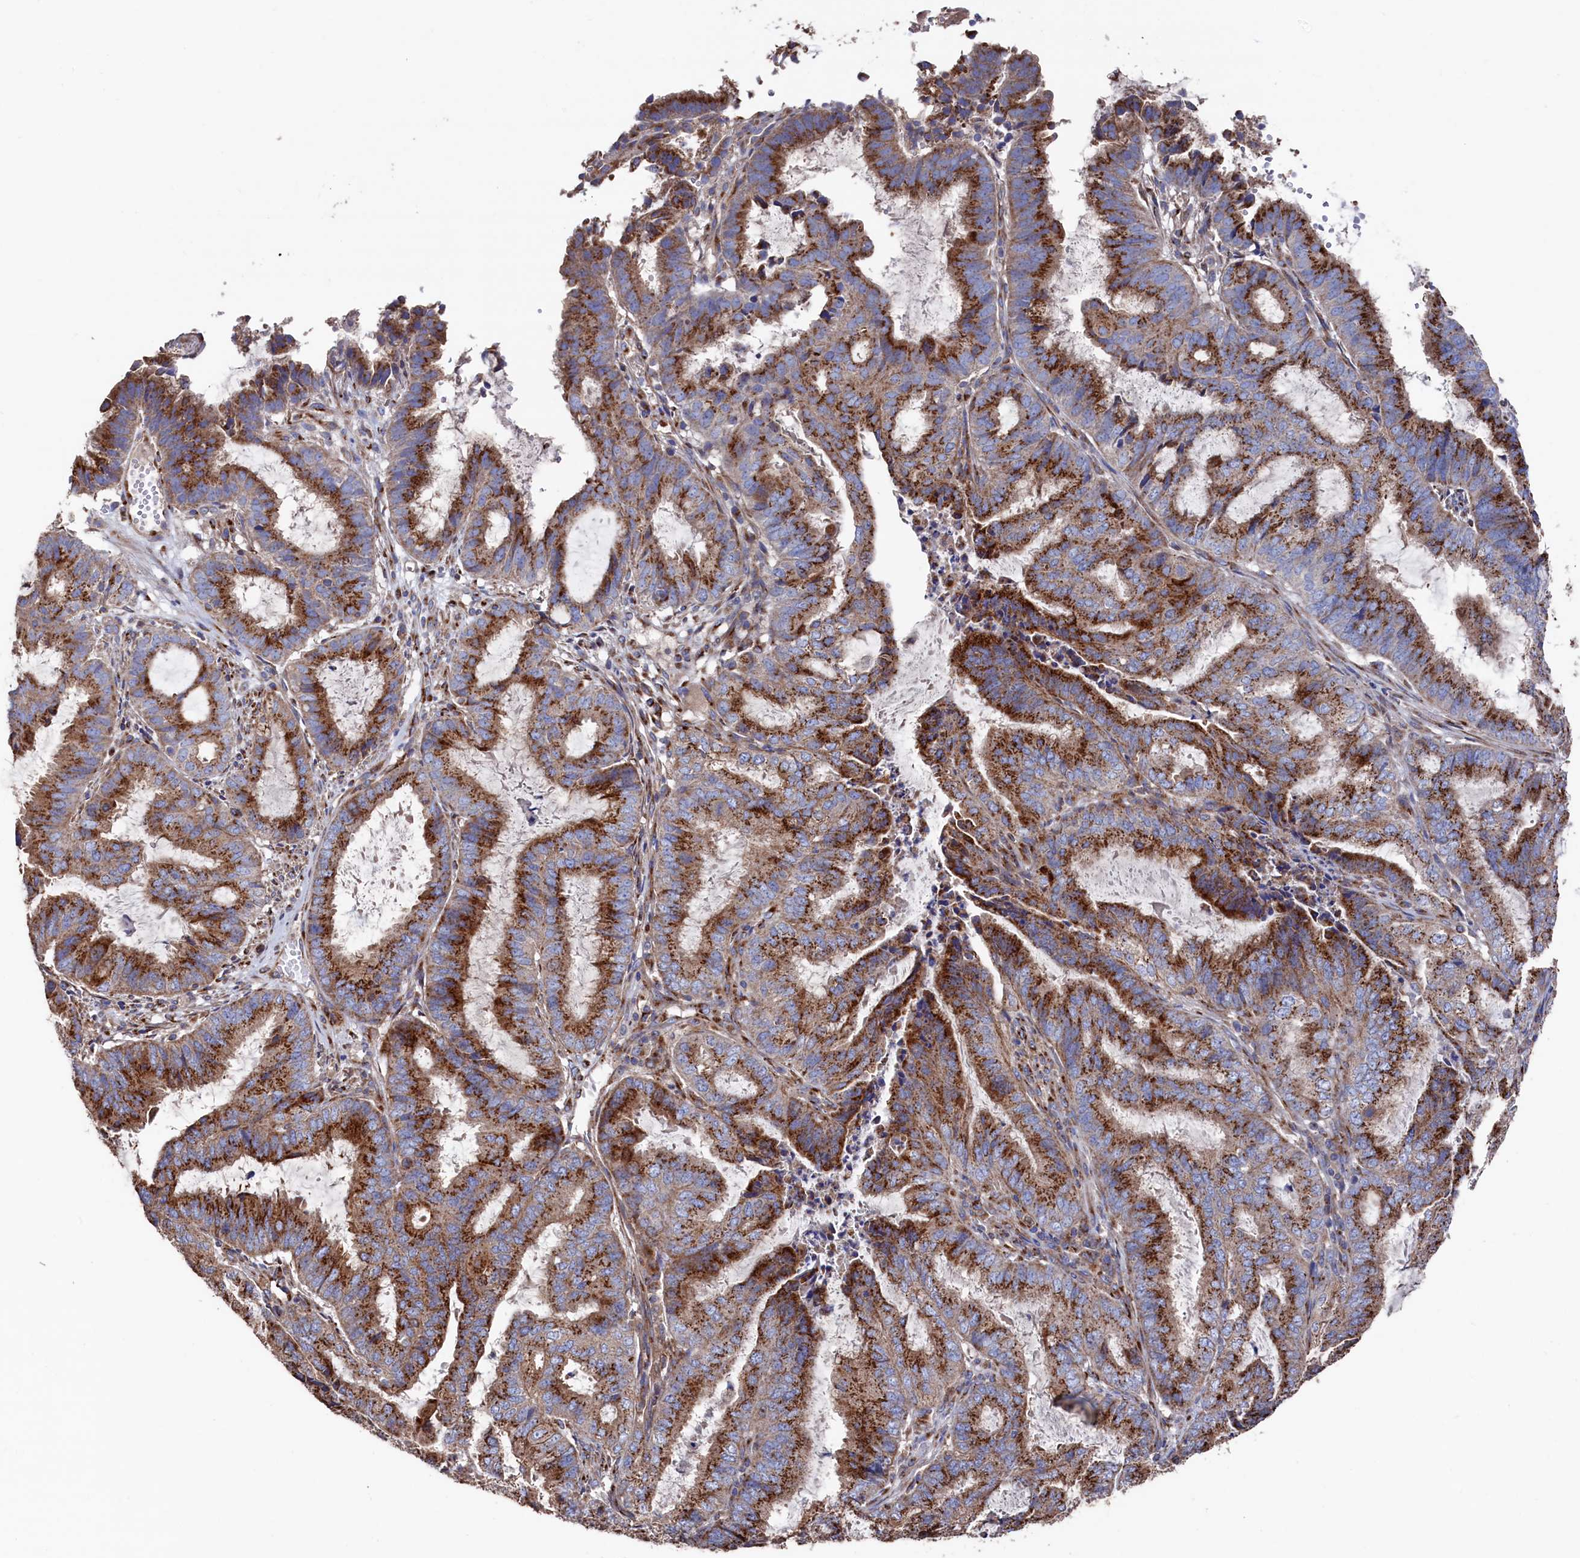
{"staining": {"intensity": "strong", "quantity": ">75%", "location": "cytoplasmic/membranous"}, "tissue": "endometrial cancer", "cell_type": "Tumor cells", "image_type": "cancer", "snomed": [{"axis": "morphology", "description": "Adenocarcinoma, NOS"}, {"axis": "topography", "description": "Endometrium"}], "caption": "Brown immunohistochemical staining in endometrial cancer displays strong cytoplasmic/membranous staining in approximately >75% of tumor cells.", "gene": "PRRC1", "patient": {"sex": "female", "age": 51}}